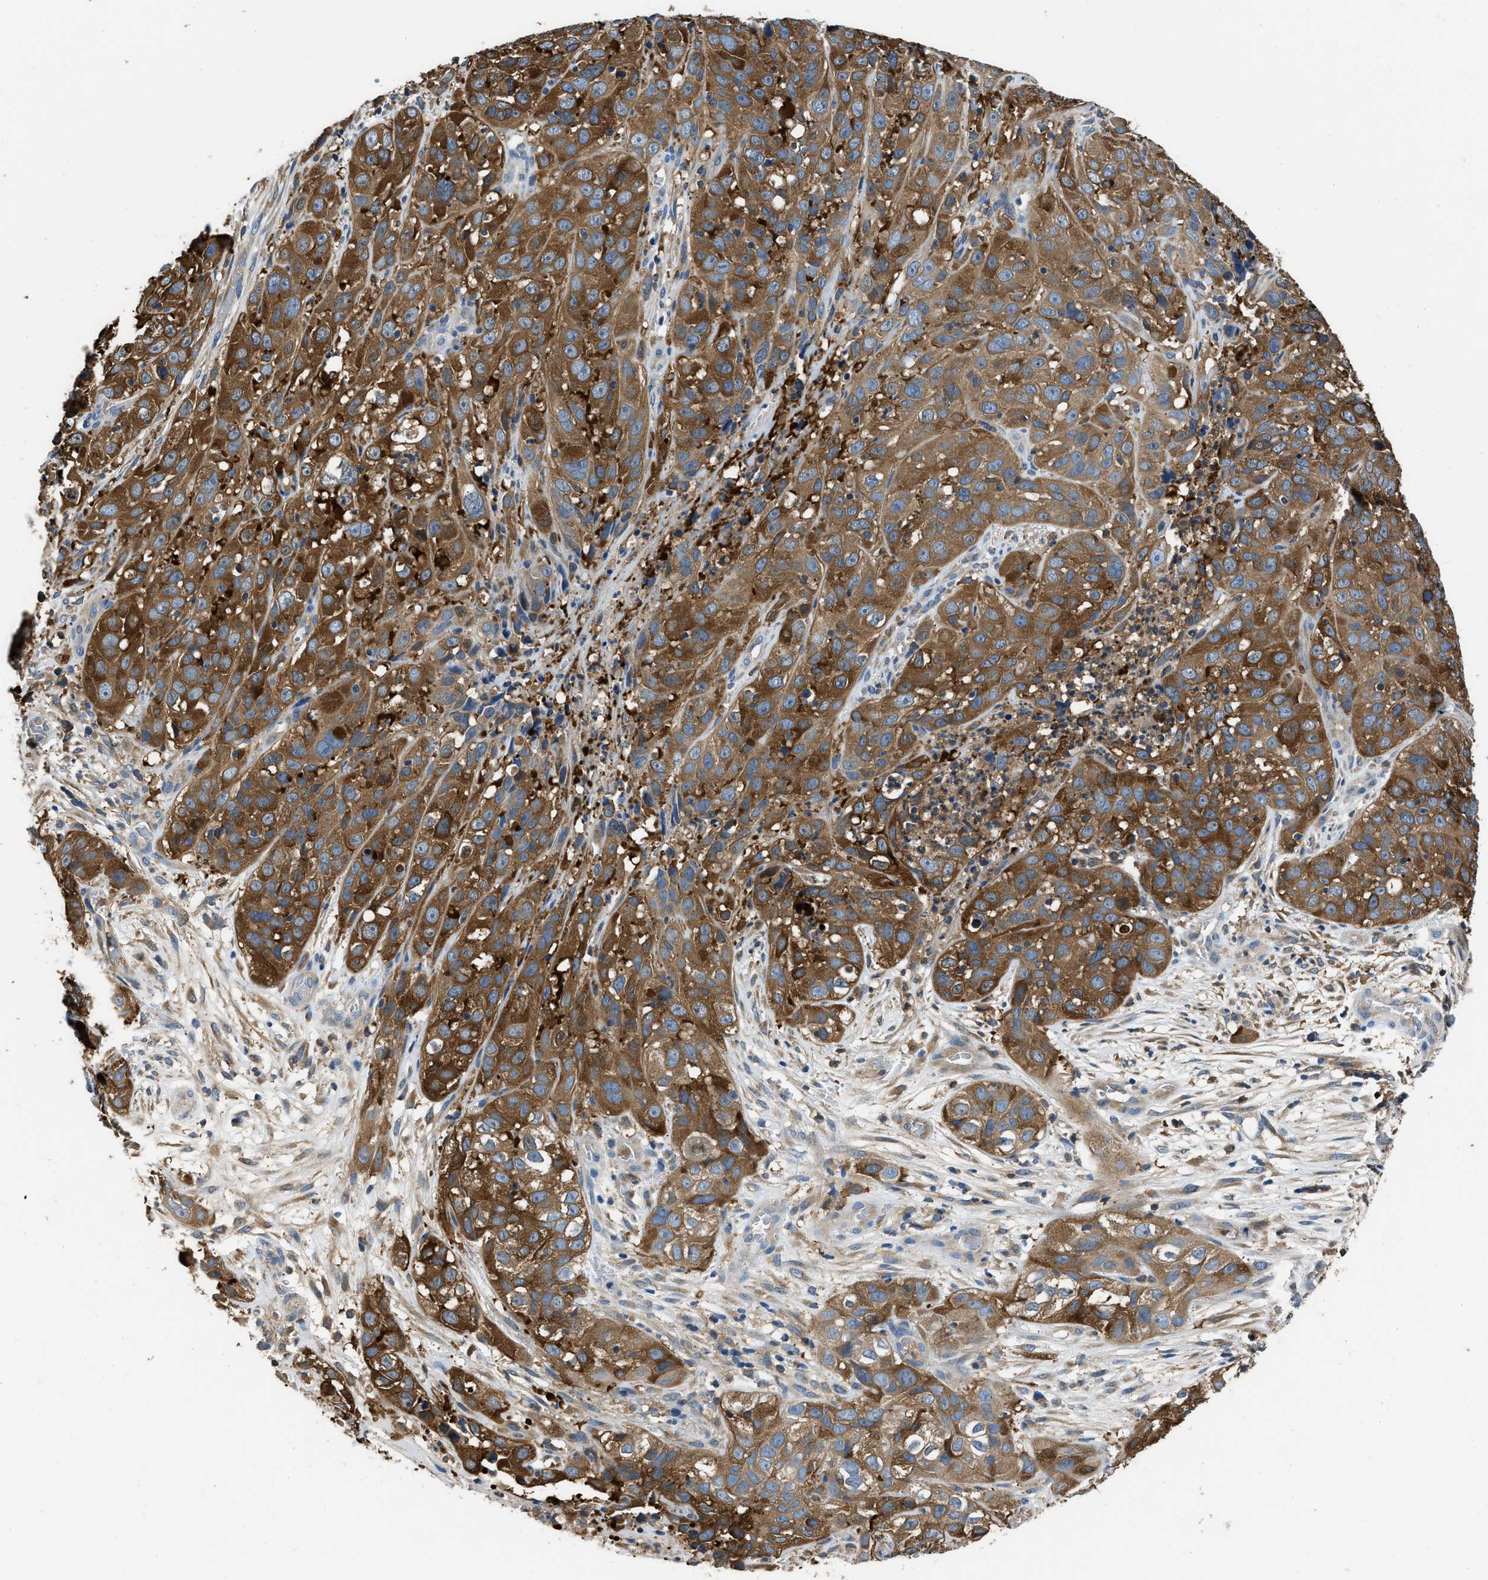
{"staining": {"intensity": "strong", "quantity": ">75%", "location": "cytoplasmic/membranous"}, "tissue": "cervical cancer", "cell_type": "Tumor cells", "image_type": "cancer", "snomed": [{"axis": "morphology", "description": "Squamous cell carcinoma, NOS"}, {"axis": "topography", "description": "Cervix"}], "caption": "Cervical cancer (squamous cell carcinoma) stained with DAB (3,3'-diaminobenzidine) immunohistochemistry reveals high levels of strong cytoplasmic/membranous positivity in approximately >75% of tumor cells. The staining was performed using DAB (3,3'-diaminobenzidine), with brown indicating positive protein expression. Nuclei are stained blue with hematoxylin.", "gene": "PKM", "patient": {"sex": "female", "age": 32}}